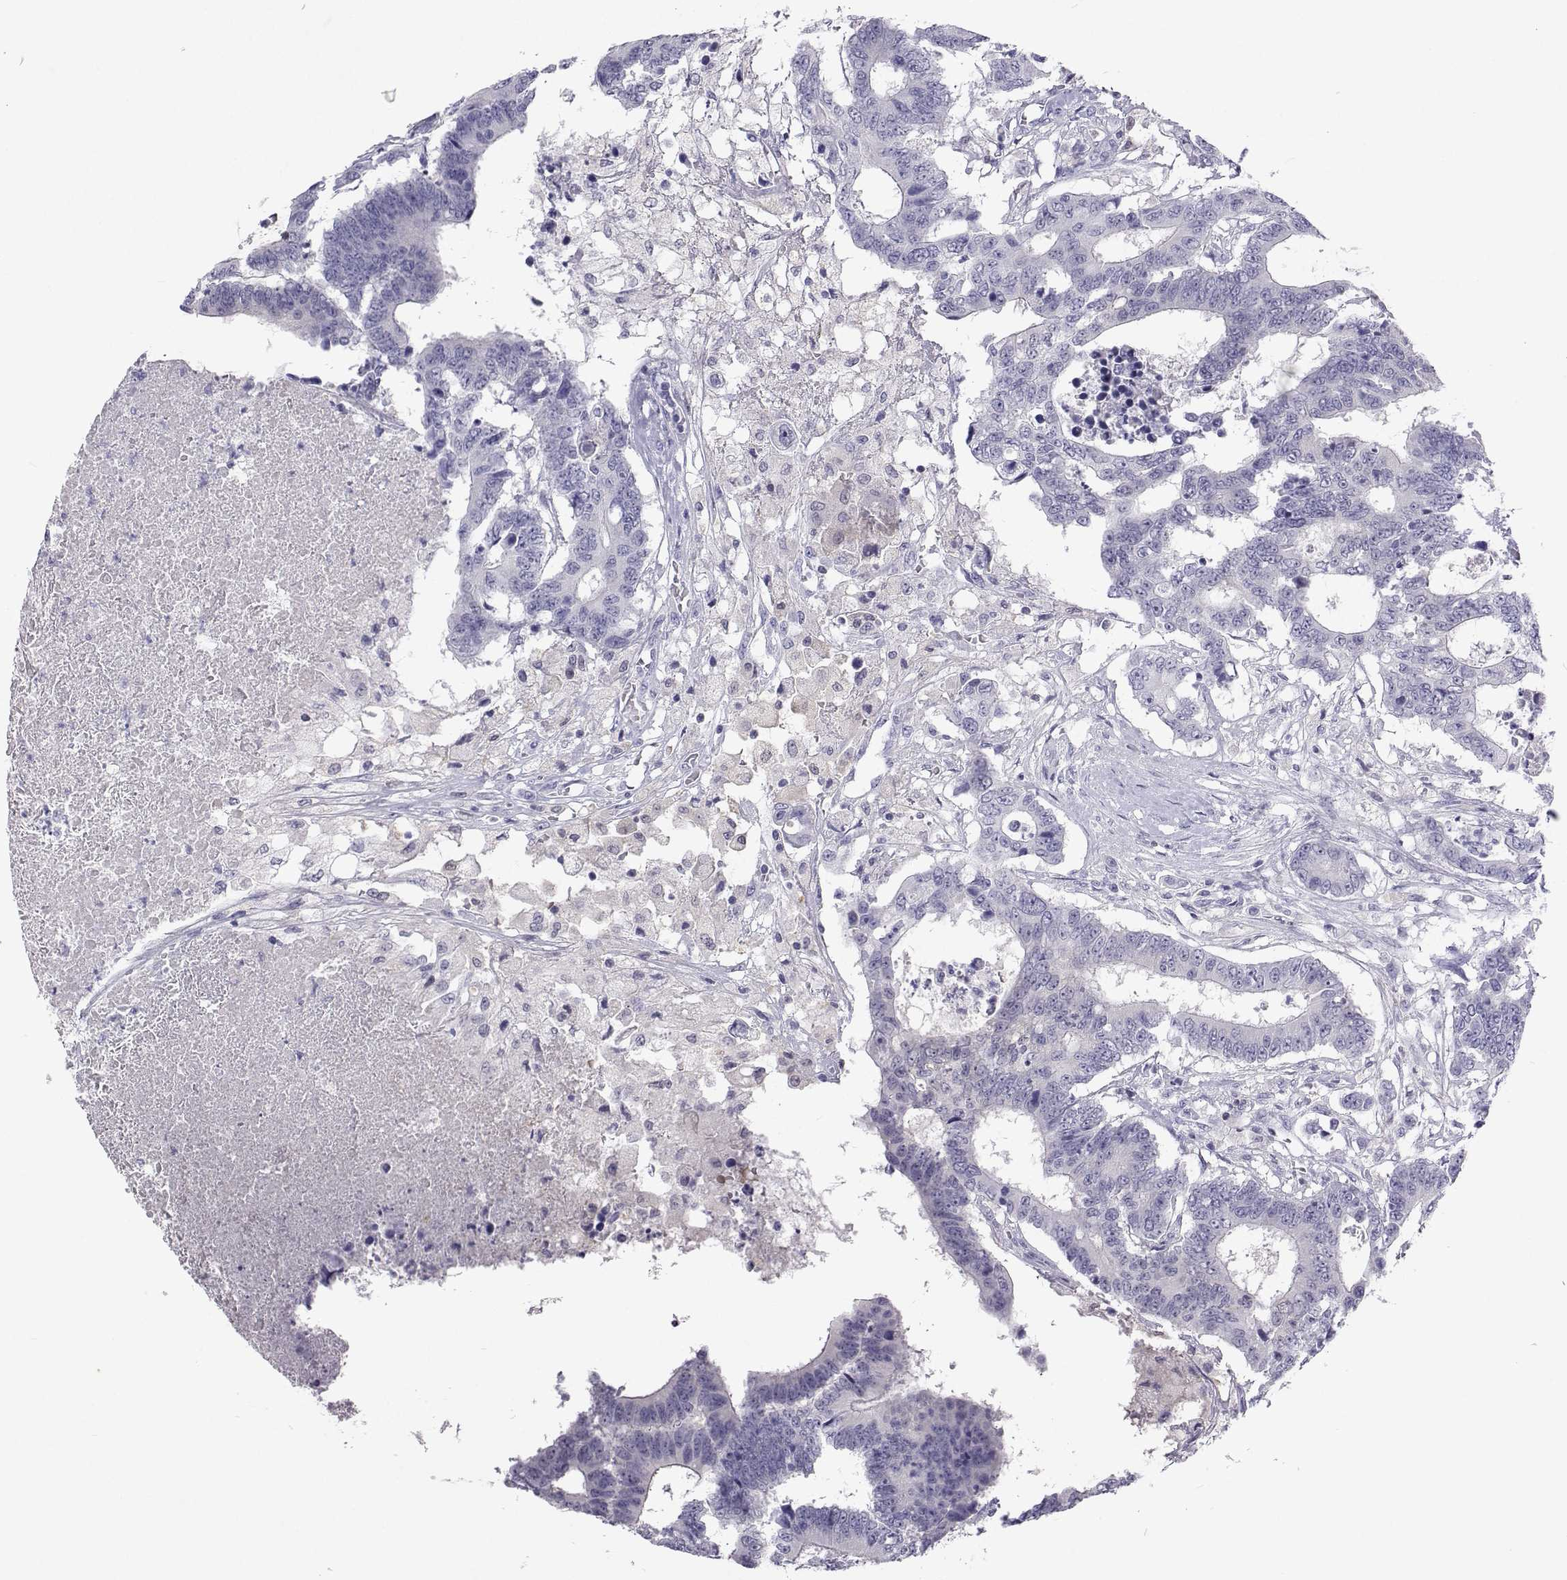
{"staining": {"intensity": "negative", "quantity": "none", "location": "none"}, "tissue": "colorectal cancer", "cell_type": "Tumor cells", "image_type": "cancer", "snomed": [{"axis": "morphology", "description": "Adenocarcinoma, NOS"}, {"axis": "topography", "description": "Colon"}], "caption": "This is a micrograph of immunohistochemistry (IHC) staining of colorectal cancer, which shows no positivity in tumor cells.", "gene": "GALM", "patient": {"sex": "female", "age": 48}}